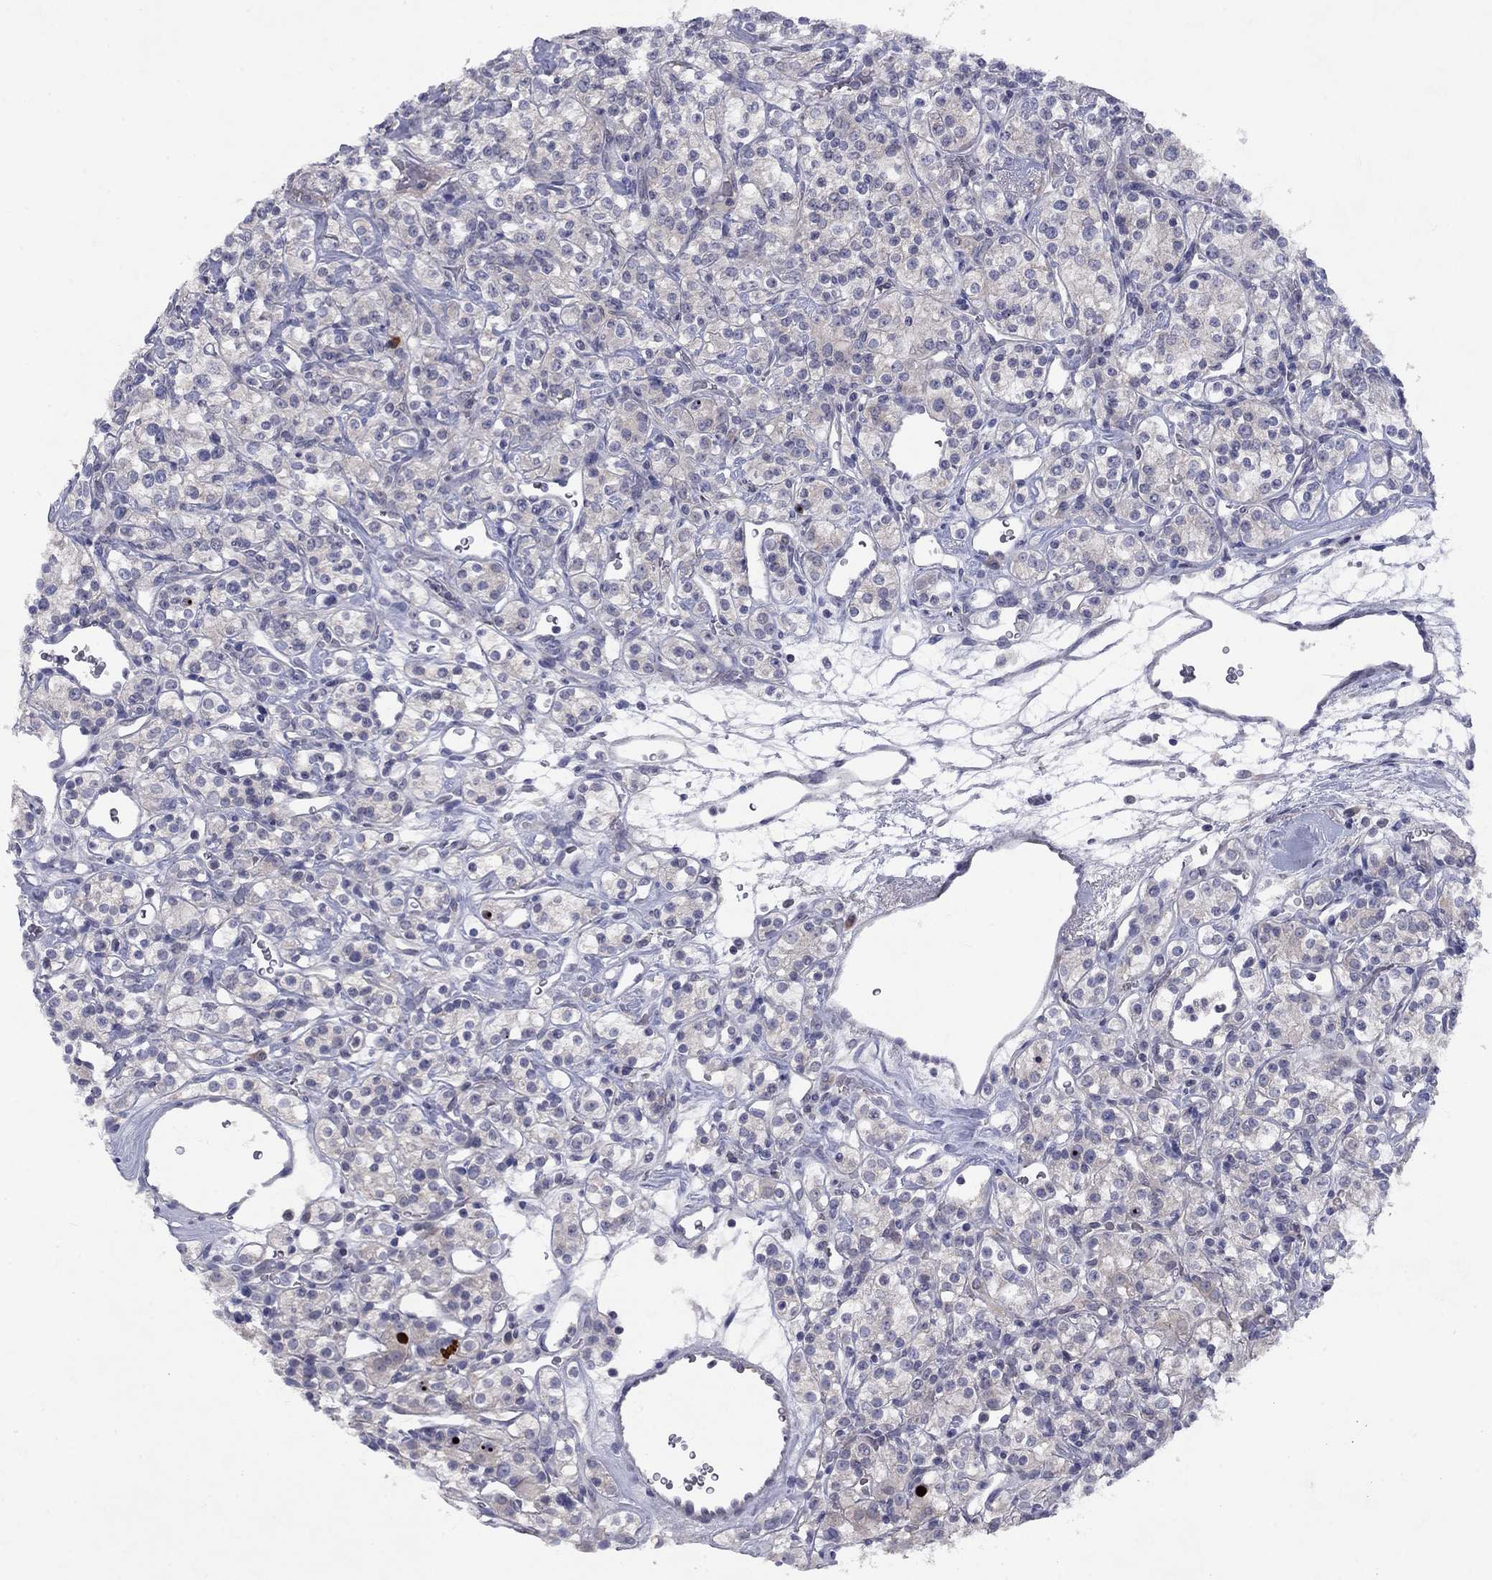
{"staining": {"intensity": "negative", "quantity": "none", "location": "none"}, "tissue": "renal cancer", "cell_type": "Tumor cells", "image_type": "cancer", "snomed": [{"axis": "morphology", "description": "Adenocarcinoma, NOS"}, {"axis": "topography", "description": "Kidney"}], "caption": "This is an immunohistochemistry (IHC) image of human adenocarcinoma (renal). There is no expression in tumor cells.", "gene": "CACNA1A", "patient": {"sex": "male", "age": 77}}